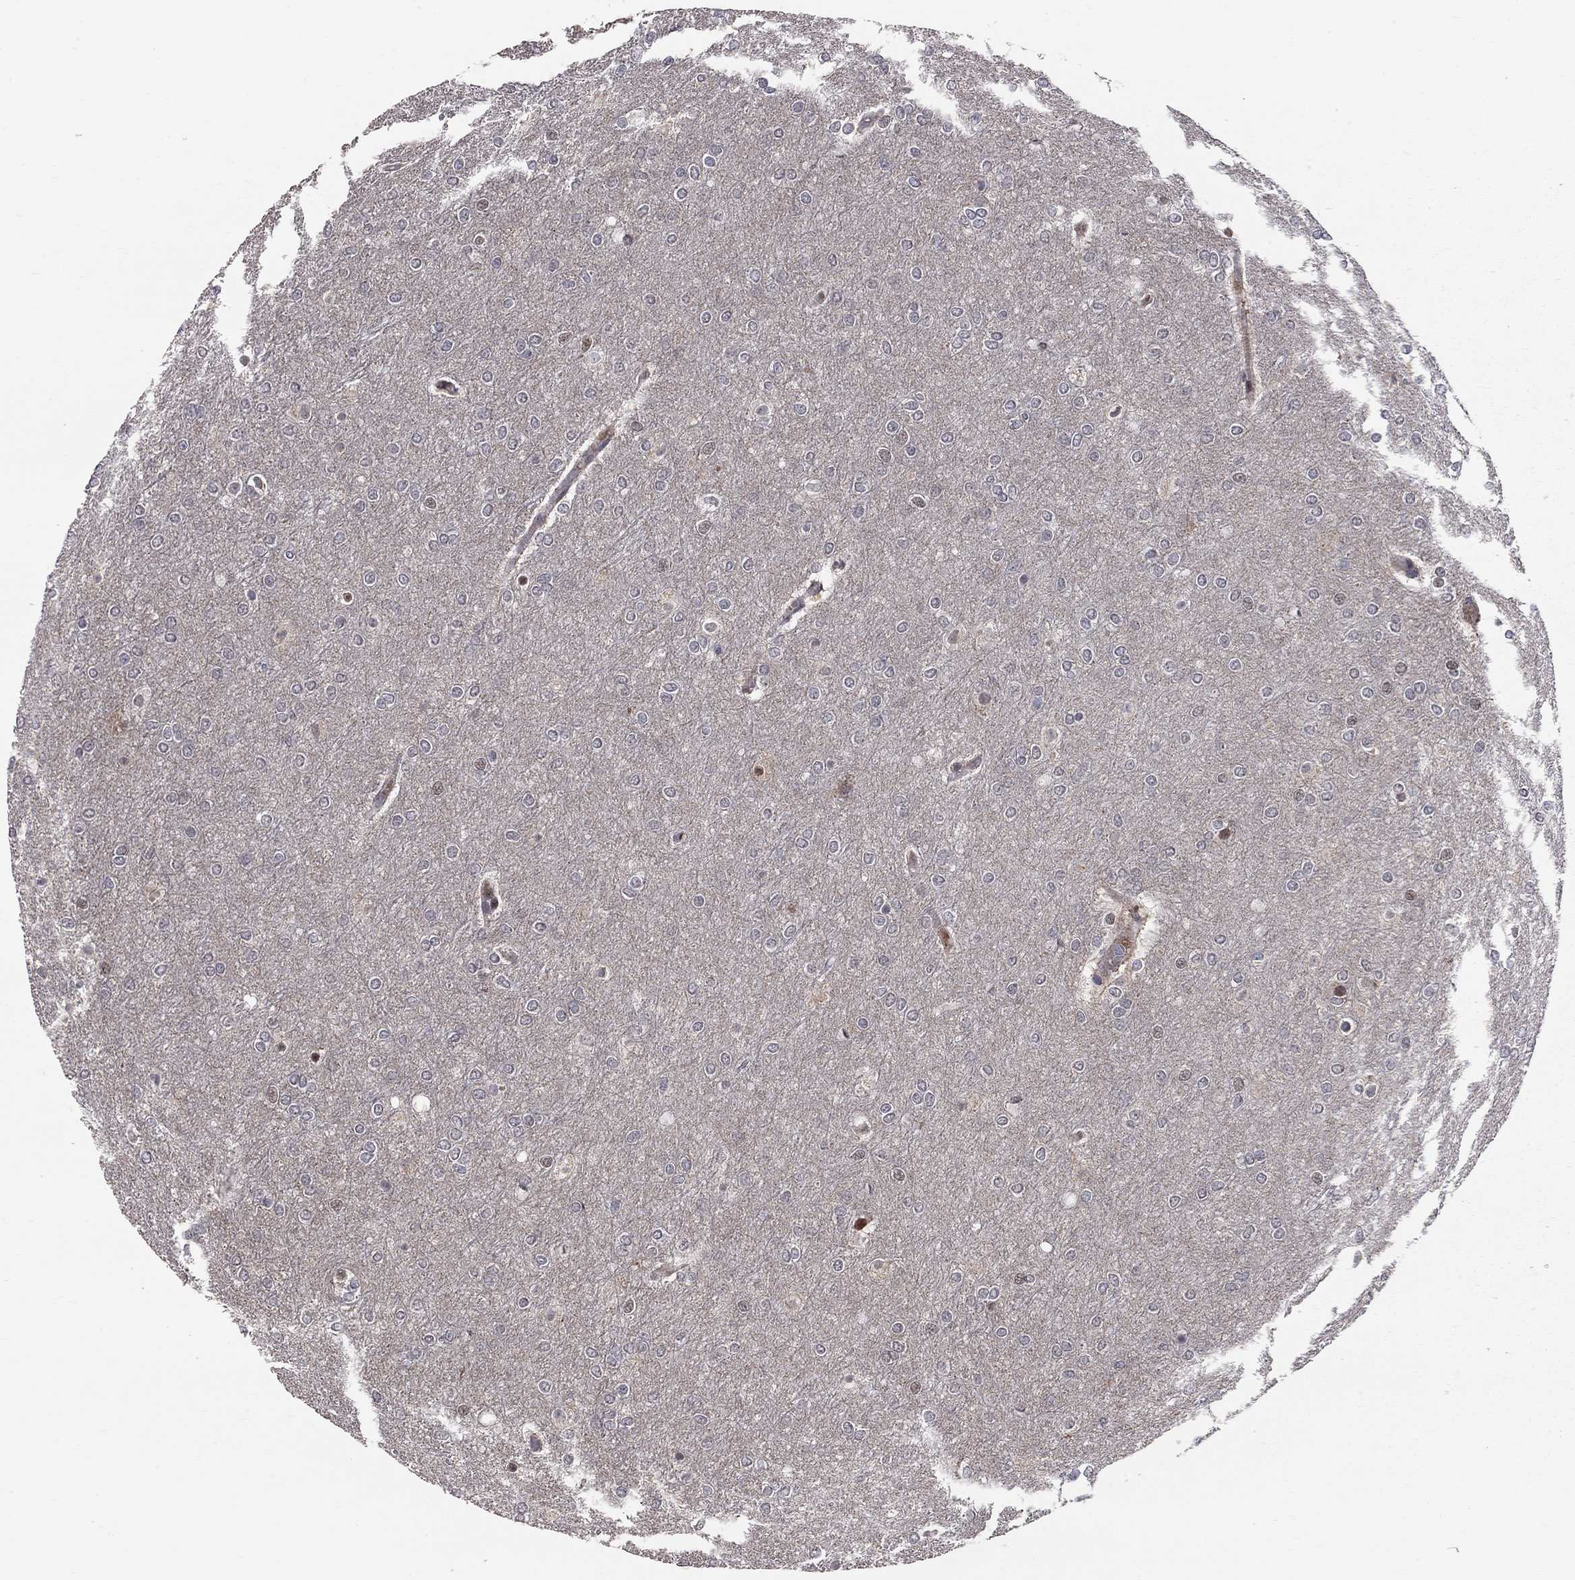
{"staining": {"intensity": "negative", "quantity": "none", "location": "none"}, "tissue": "glioma", "cell_type": "Tumor cells", "image_type": "cancer", "snomed": [{"axis": "morphology", "description": "Glioma, malignant, High grade"}, {"axis": "topography", "description": "Brain"}], "caption": "High power microscopy image of an IHC photomicrograph of high-grade glioma (malignant), revealing no significant expression in tumor cells.", "gene": "HDAC3", "patient": {"sex": "female", "age": 61}}